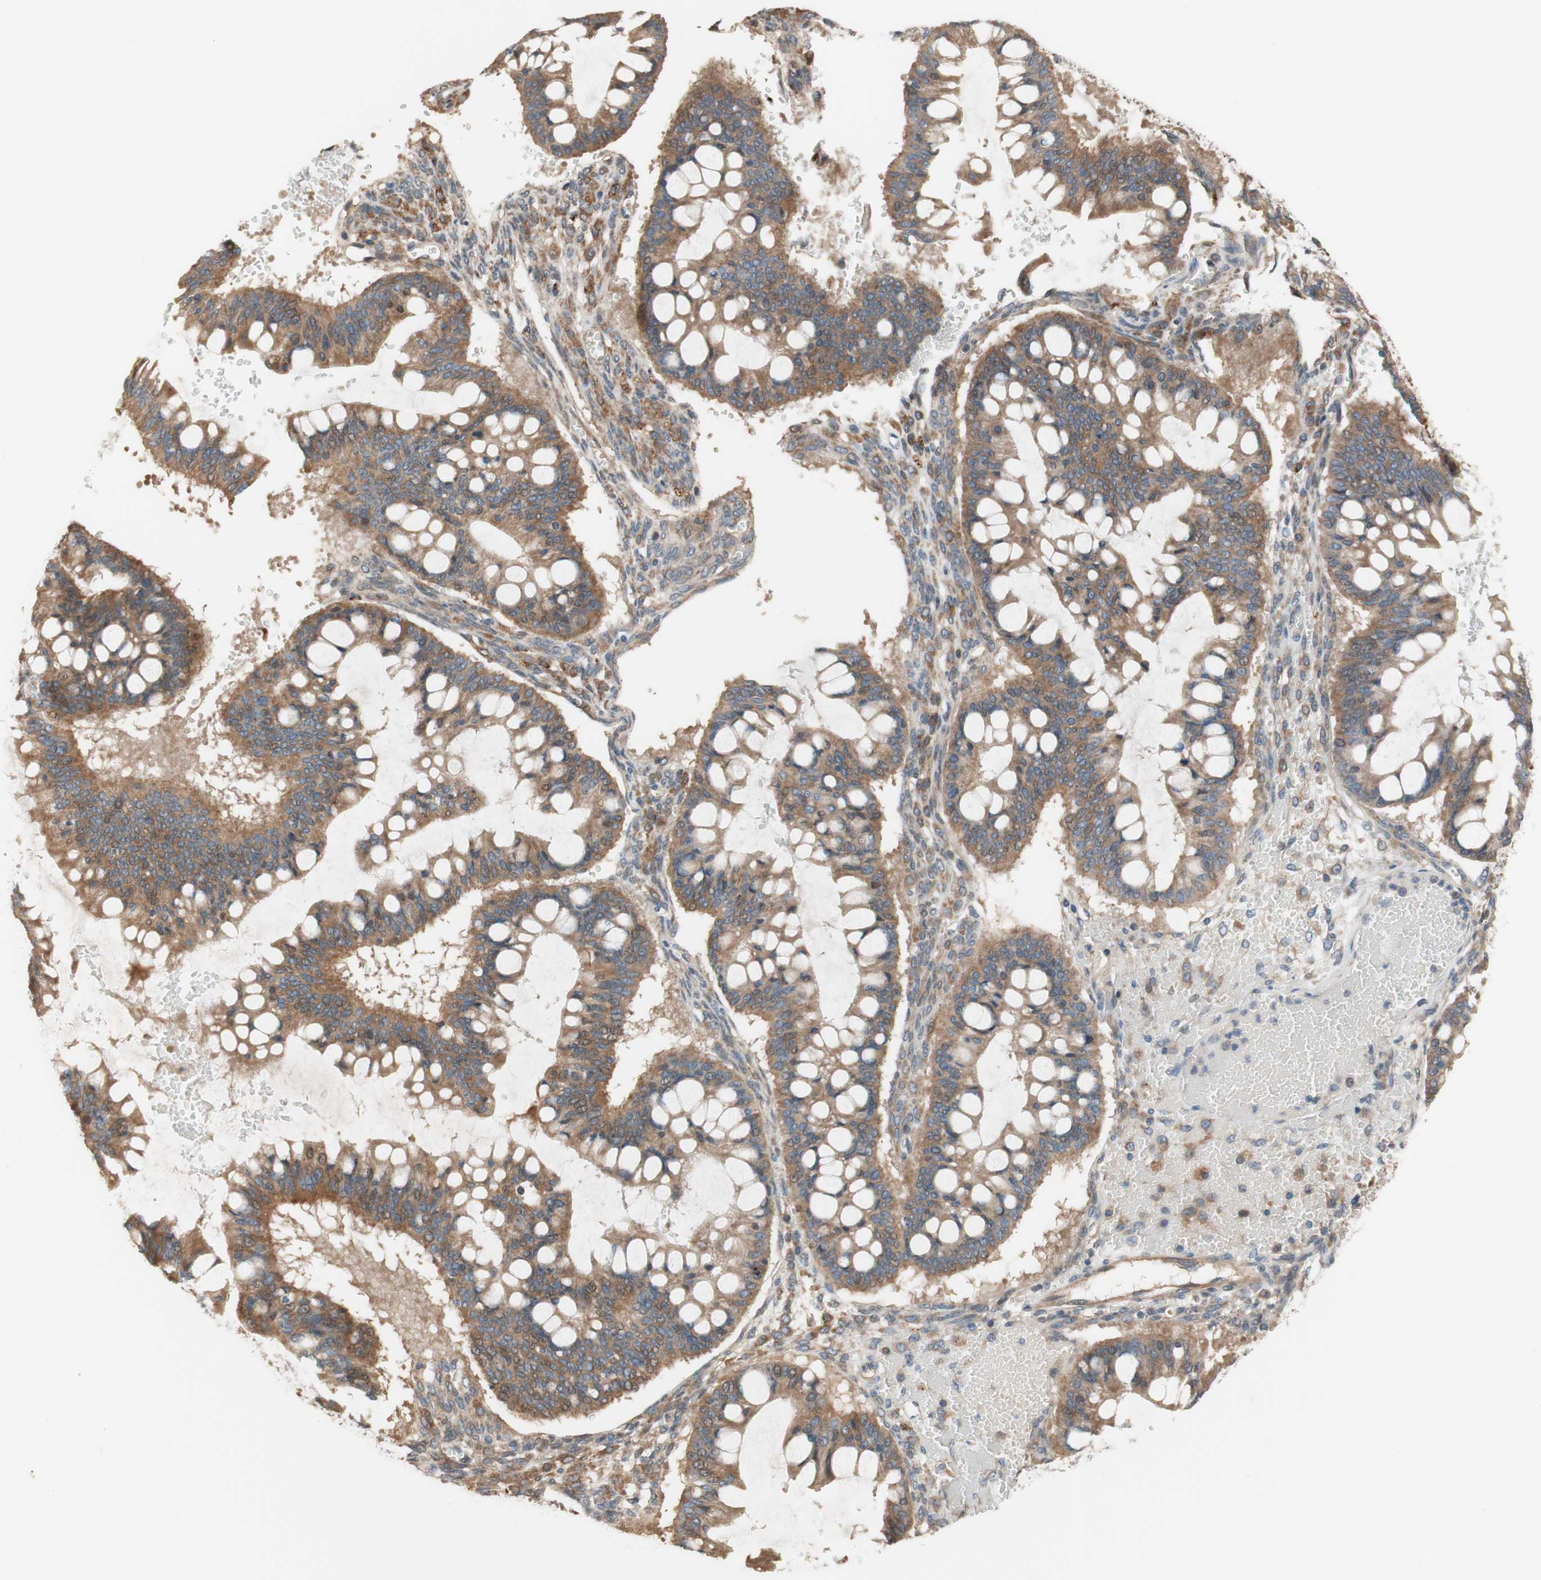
{"staining": {"intensity": "moderate", "quantity": ">75%", "location": "cytoplasmic/membranous"}, "tissue": "ovarian cancer", "cell_type": "Tumor cells", "image_type": "cancer", "snomed": [{"axis": "morphology", "description": "Cystadenocarcinoma, mucinous, NOS"}, {"axis": "topography", "description": "Ovary"}], "caption": "Ovarian cancer was stained to show a protein in brown. There is medium levels of moderate cytoplasmic/membranous staining in about >75% of tumor cells.", "gene": "PTPN21", "patient": {"sex": "female", "age": 73}}